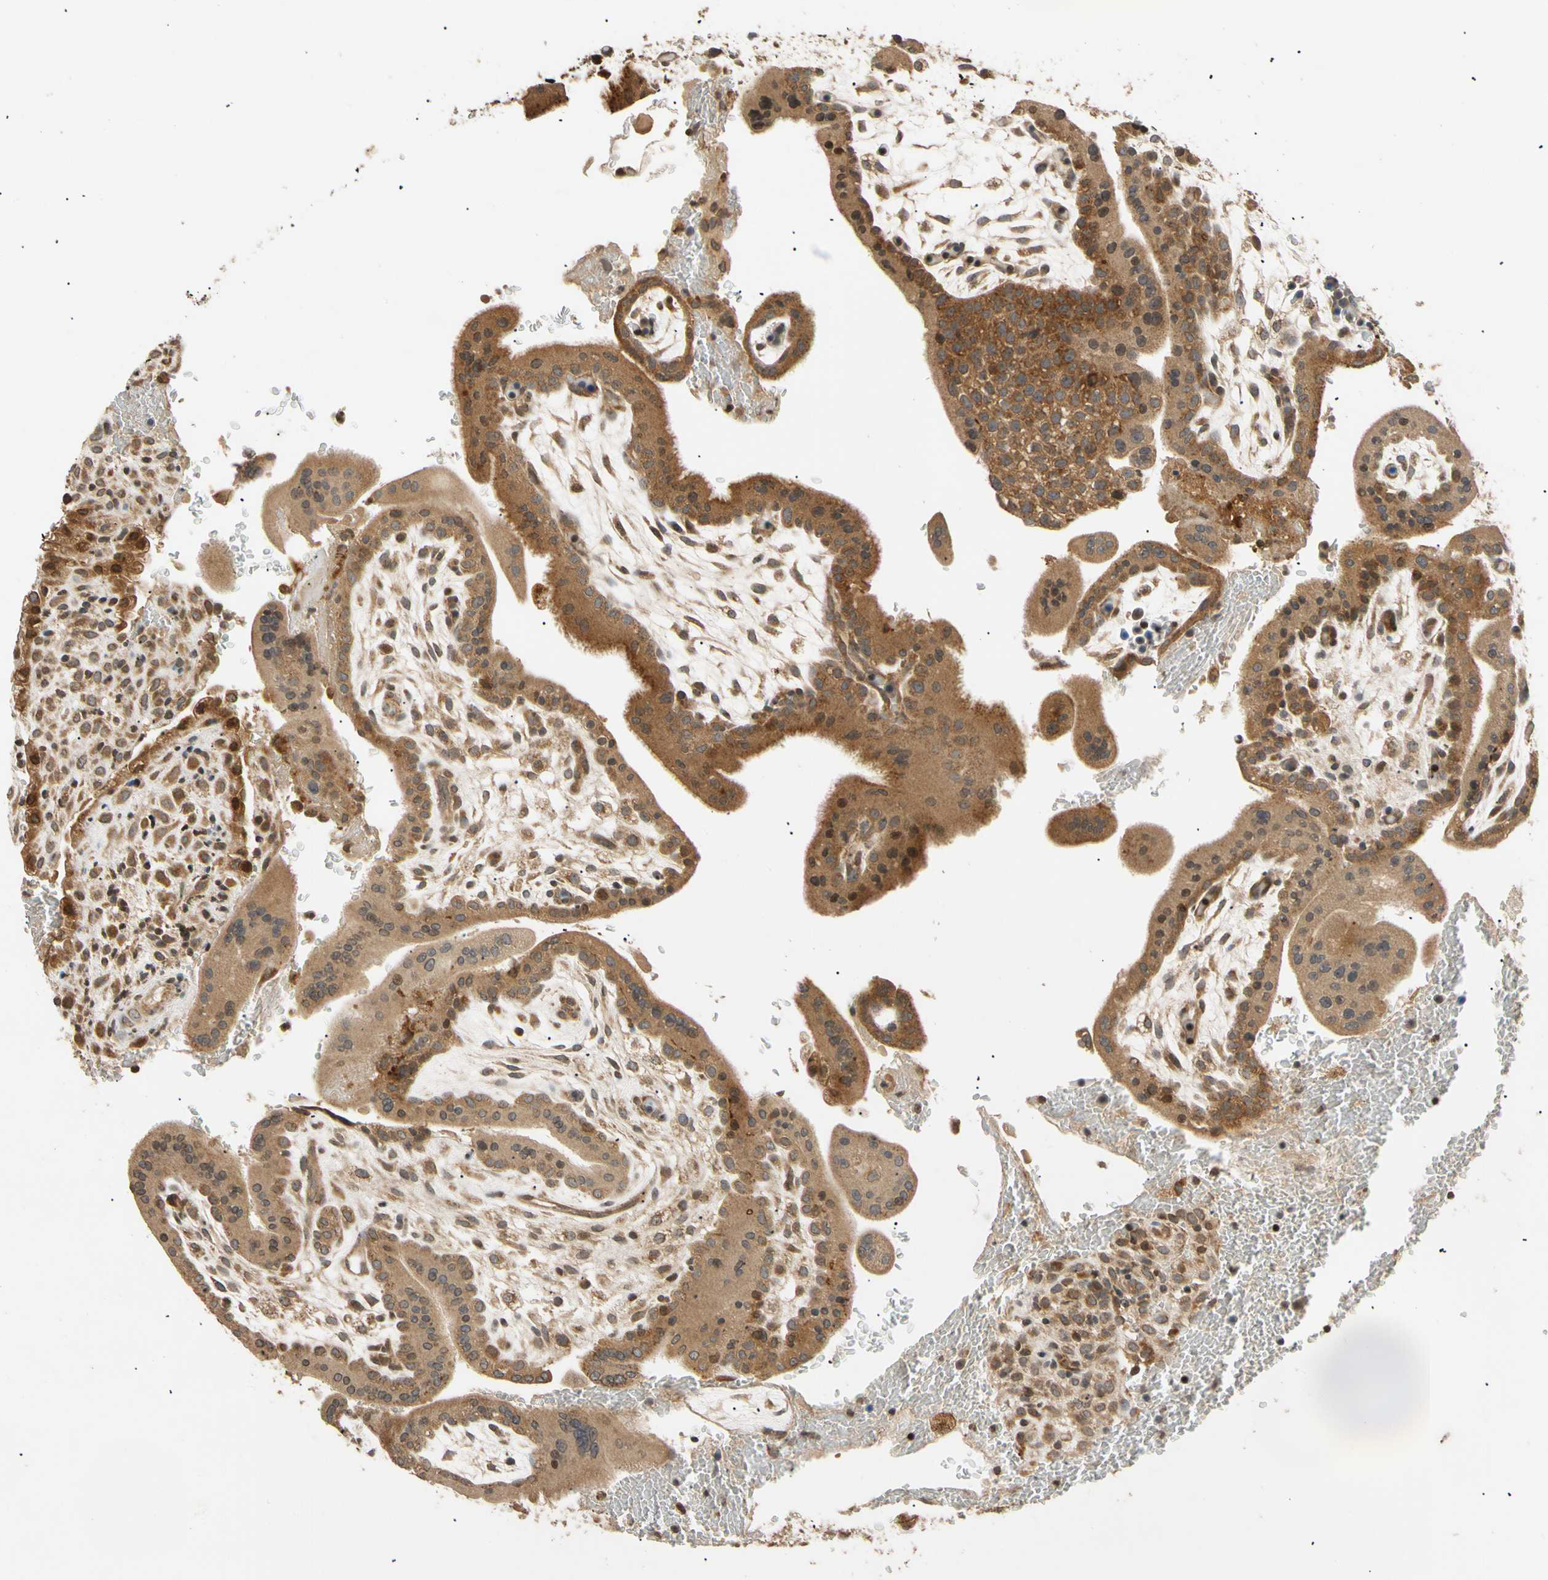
{"staining": {"intensity": "strong", "quantity": ">75%", "location": "cytoplasmic/membranous"}, "tissue": "placenta", "cell_type": "Decidual cells", "image_type": "normal", "snomed": [{"axis": "morphology", "description": "Normal tissue, NOS"}, {"axis": "topography", "description": "Placenta"}], "caption": "Protein expression by IHC demonstrates strong cytoplasmic/membranous expression in approximately >75% of decidual cells in benign placenta.", "gene": "MRPS22", "patient": {"sex": "female", "age": 35}}